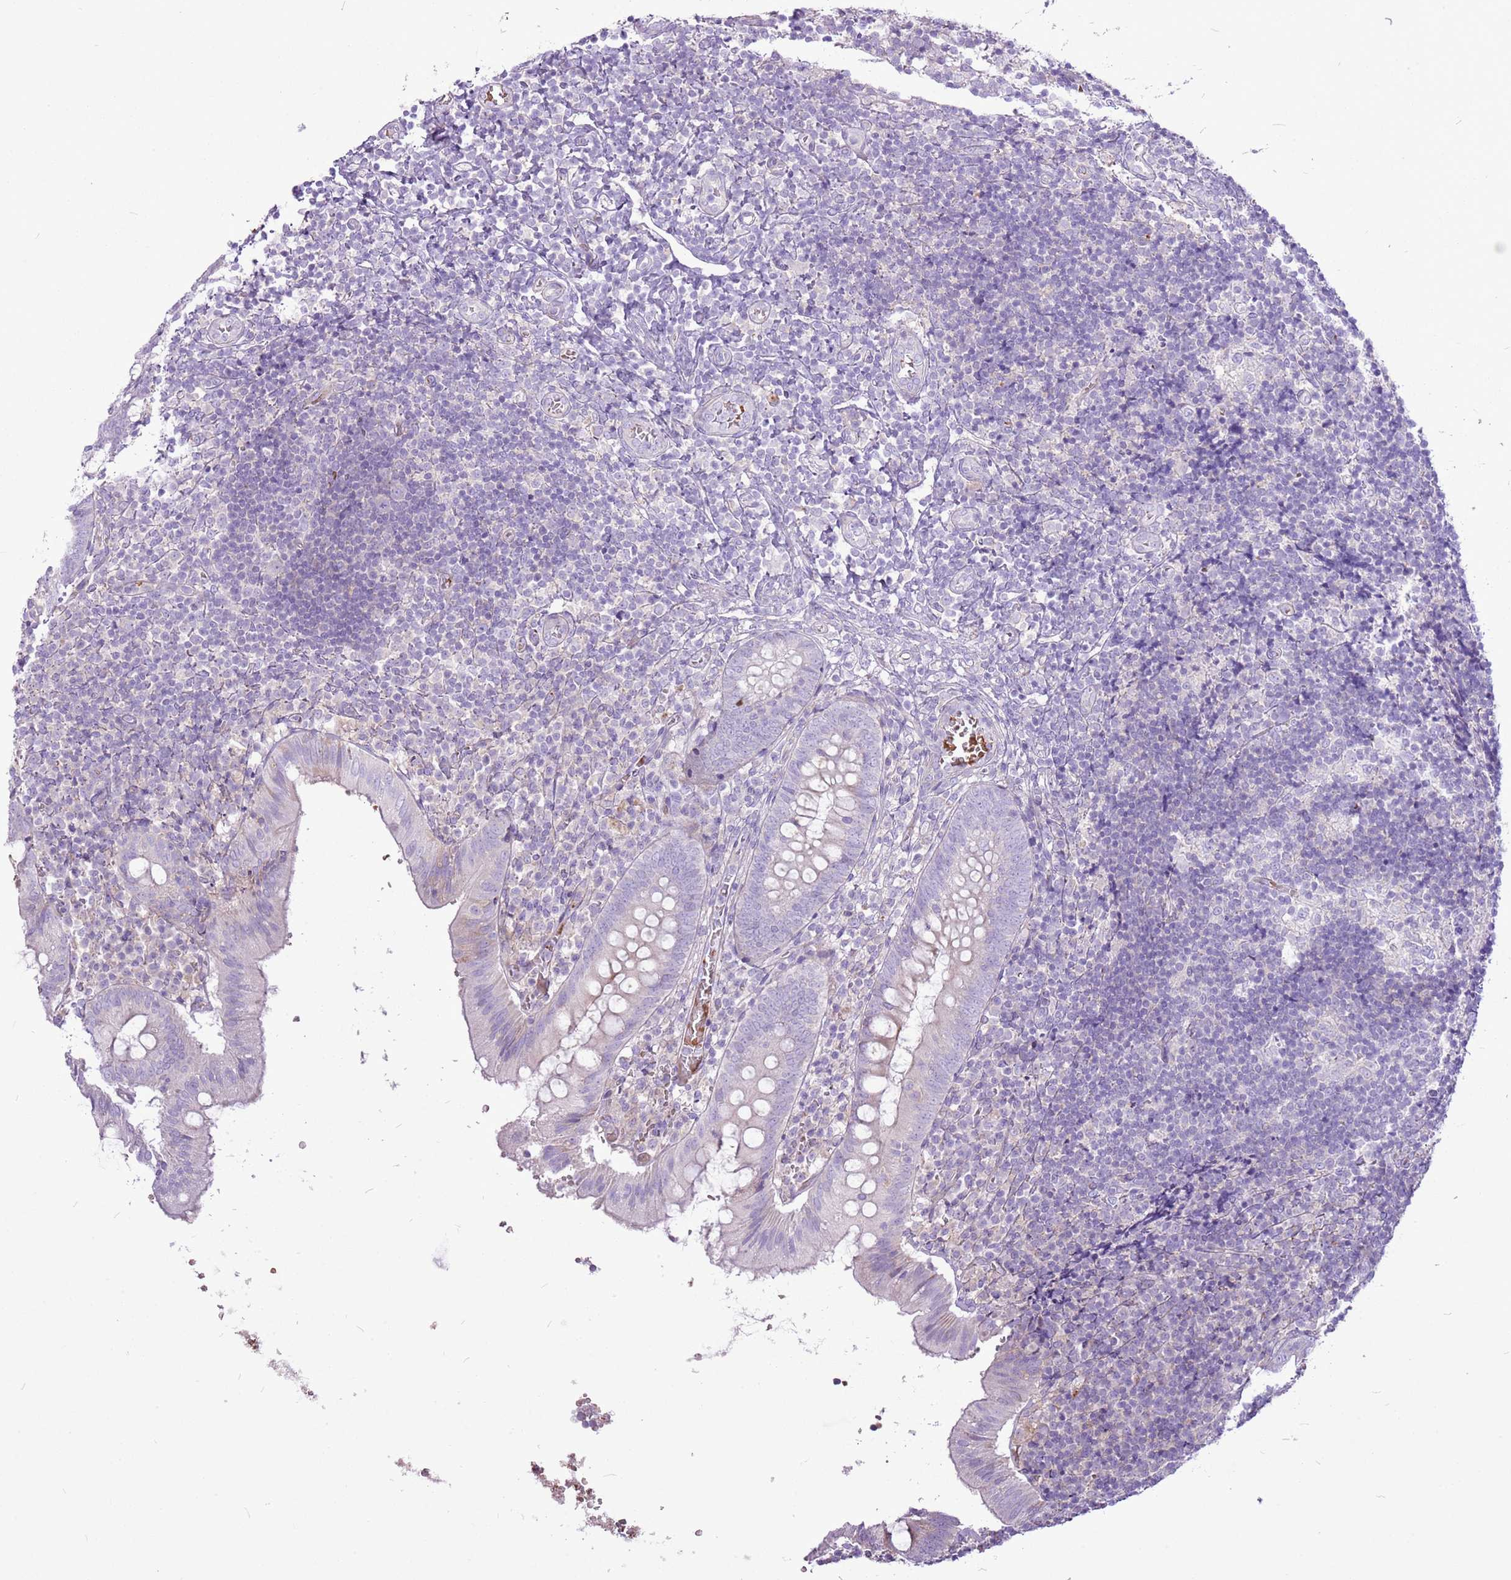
{"staining": {"intensity": "negative", "quantity": "none", "location": "none"}, "tissue": "appendix", "cell_type": "Glandular cells", "image_type": "normal", "snomed": [{"axis": "morphology", "description": "Normal tissue, NOS"}, {"axis": "topography", "description": "Appendix"}], "caption": "IHC micrograph of normal human appendix stained for a protein (brown), which reveals no positivity in glandular cells. (DAB IHC visualized using brightfield microscopy, high magnification).", "gene": "CHAC2", "patient": {"sex": "male", "age": 8}}